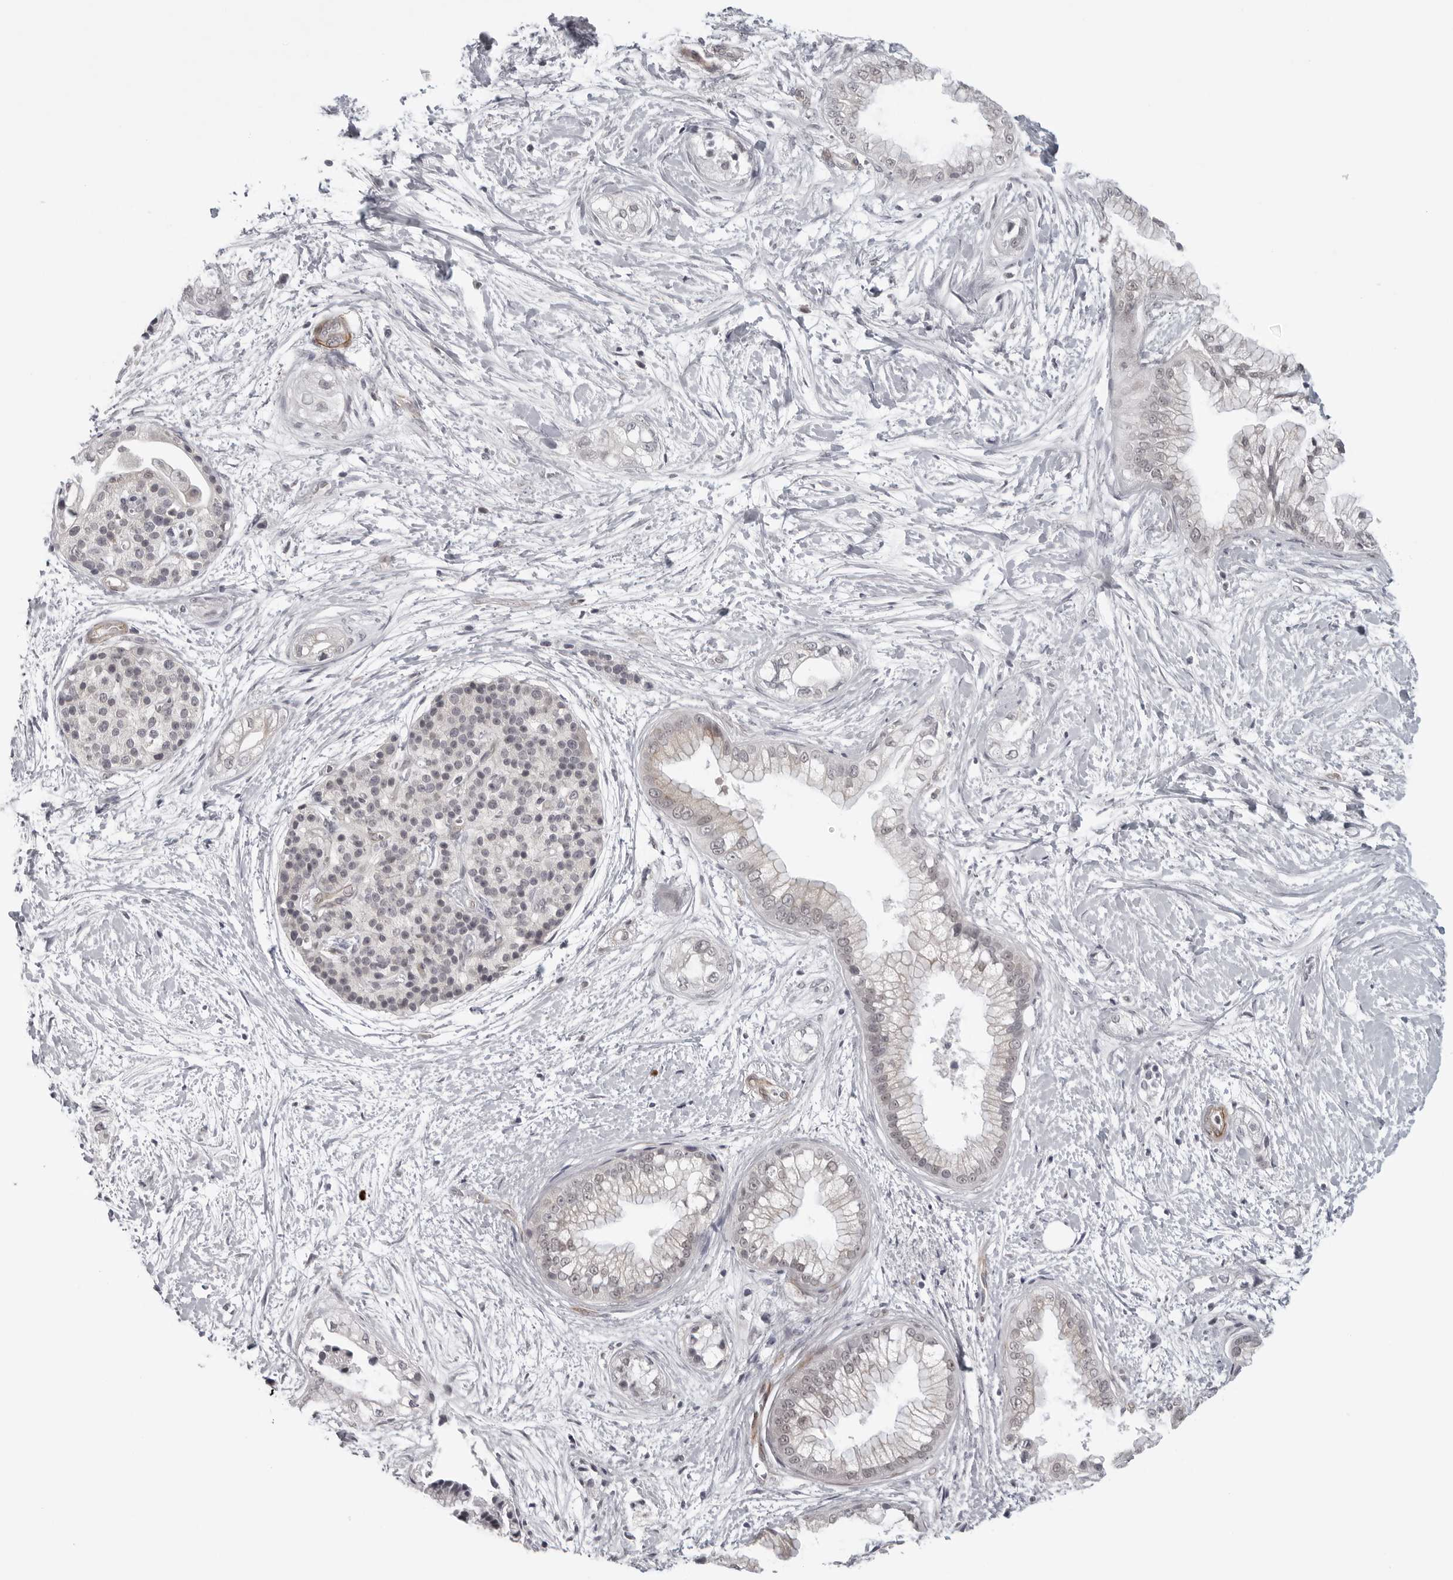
{"staining": {"intensity": "negative", "quantity": "none", "location": "none"}, "tissue": "pancreatic cancer", "cell_type": "Tumor cells", "image_type": "cancer", "snomed": [{"axis": "morphology", "description": "Adenocarcinoma, NOS"}, {"axis": "topography", "description": "Pancreas"}], "caption": "Immunohistochemical staining of human pancreatic adenocarcinoma reveals no significant expression in tumor cells.", "gene": "TUT4", "patient": {"sex": "male", "age": 68}}